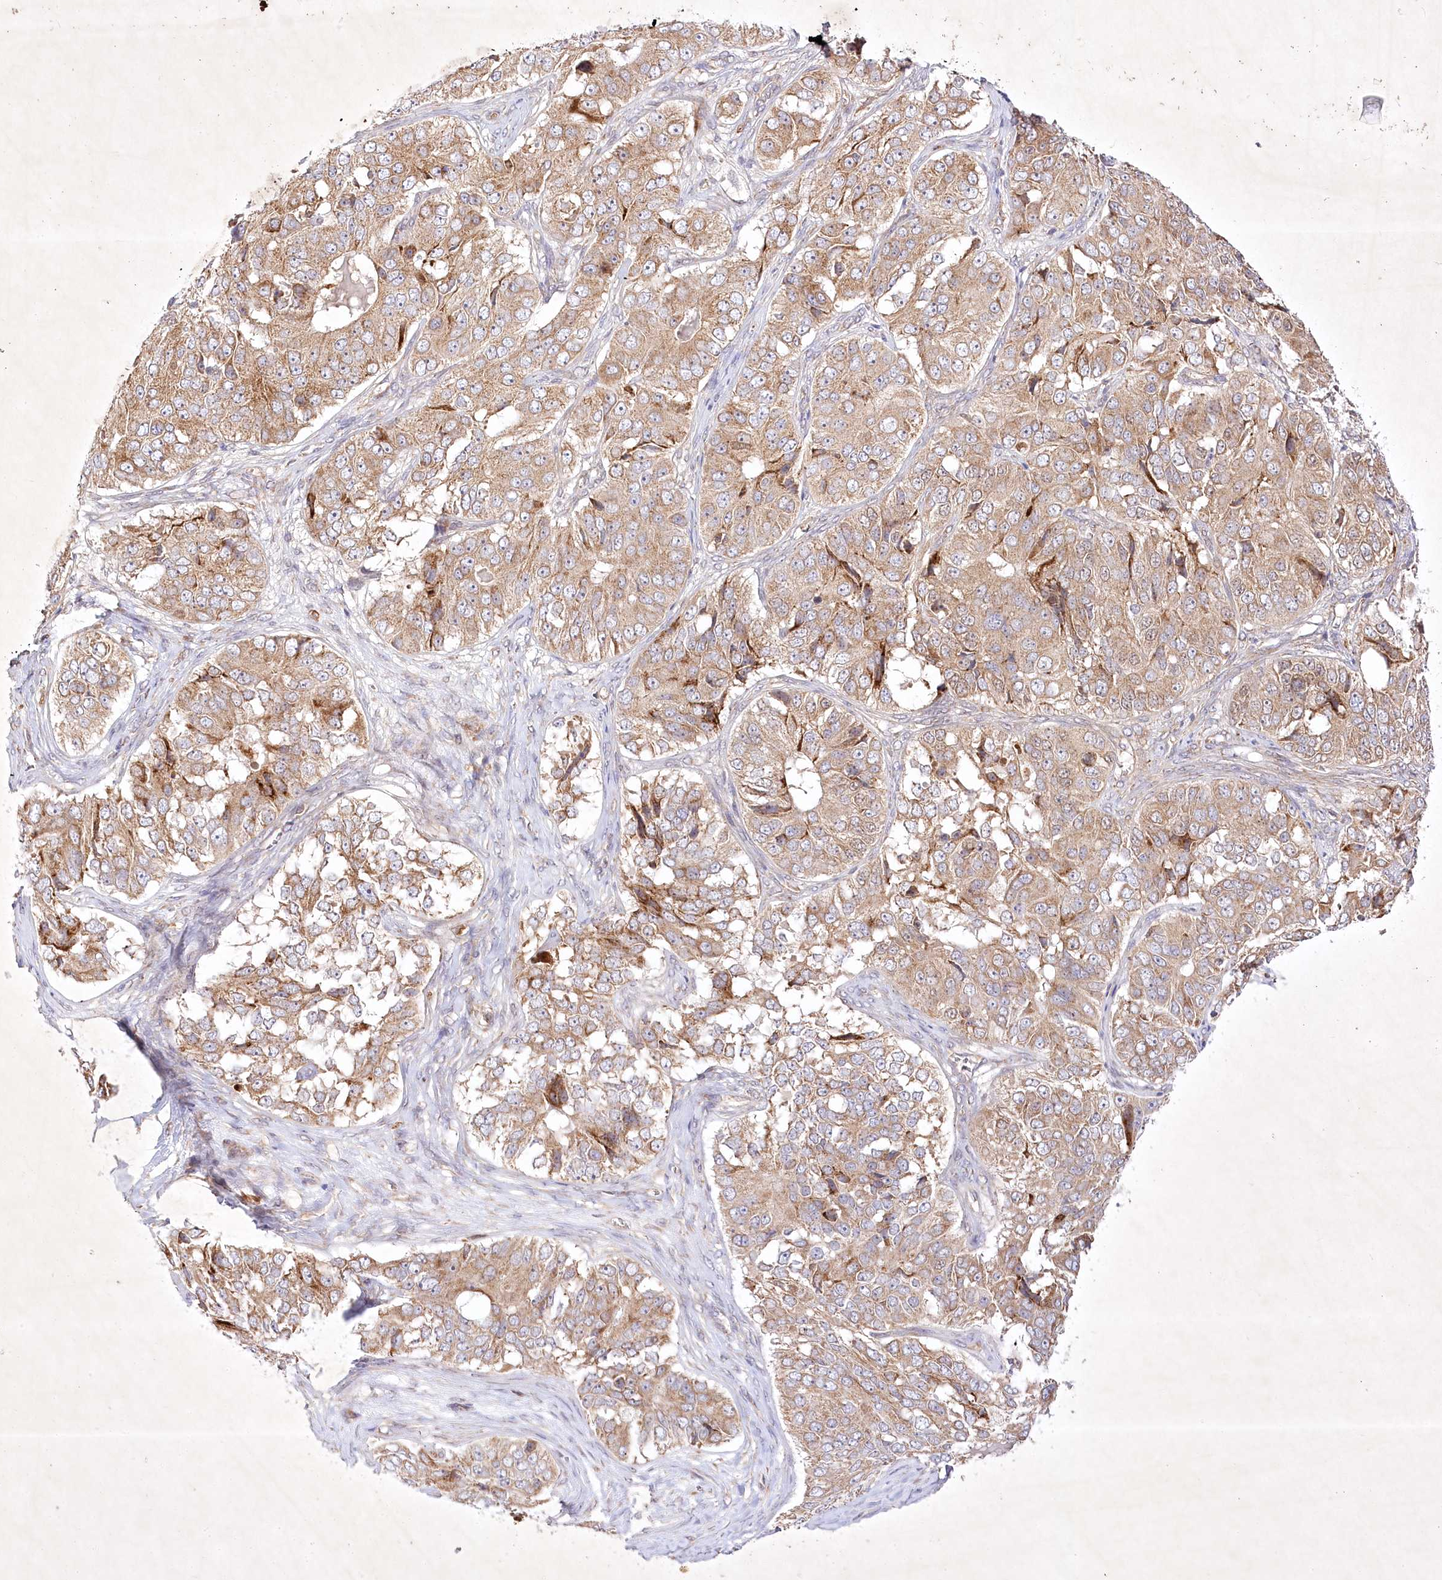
{"staining": {"intensity": "moderate", "quantity": ">75%", "location": "cytoplasmic/membranous"}, "tissue": "ovarian cancer", "cell_type": "Tumor cells", "image_type": "cancer", "snomed": [{"axis": "morphology", "description": "Carcinoma, endometroid"}, {"axis": "topography", "description": "Ovary"}], "caption": "Ovarian cancer (endometroid carcinoma) stained with a brown dye demonstrates moderate cytoplasmic/membranous positive expression in about >75% of tumor cells.", "gene": "OPA1", "patient": {"sex": "female", "age": 51}}